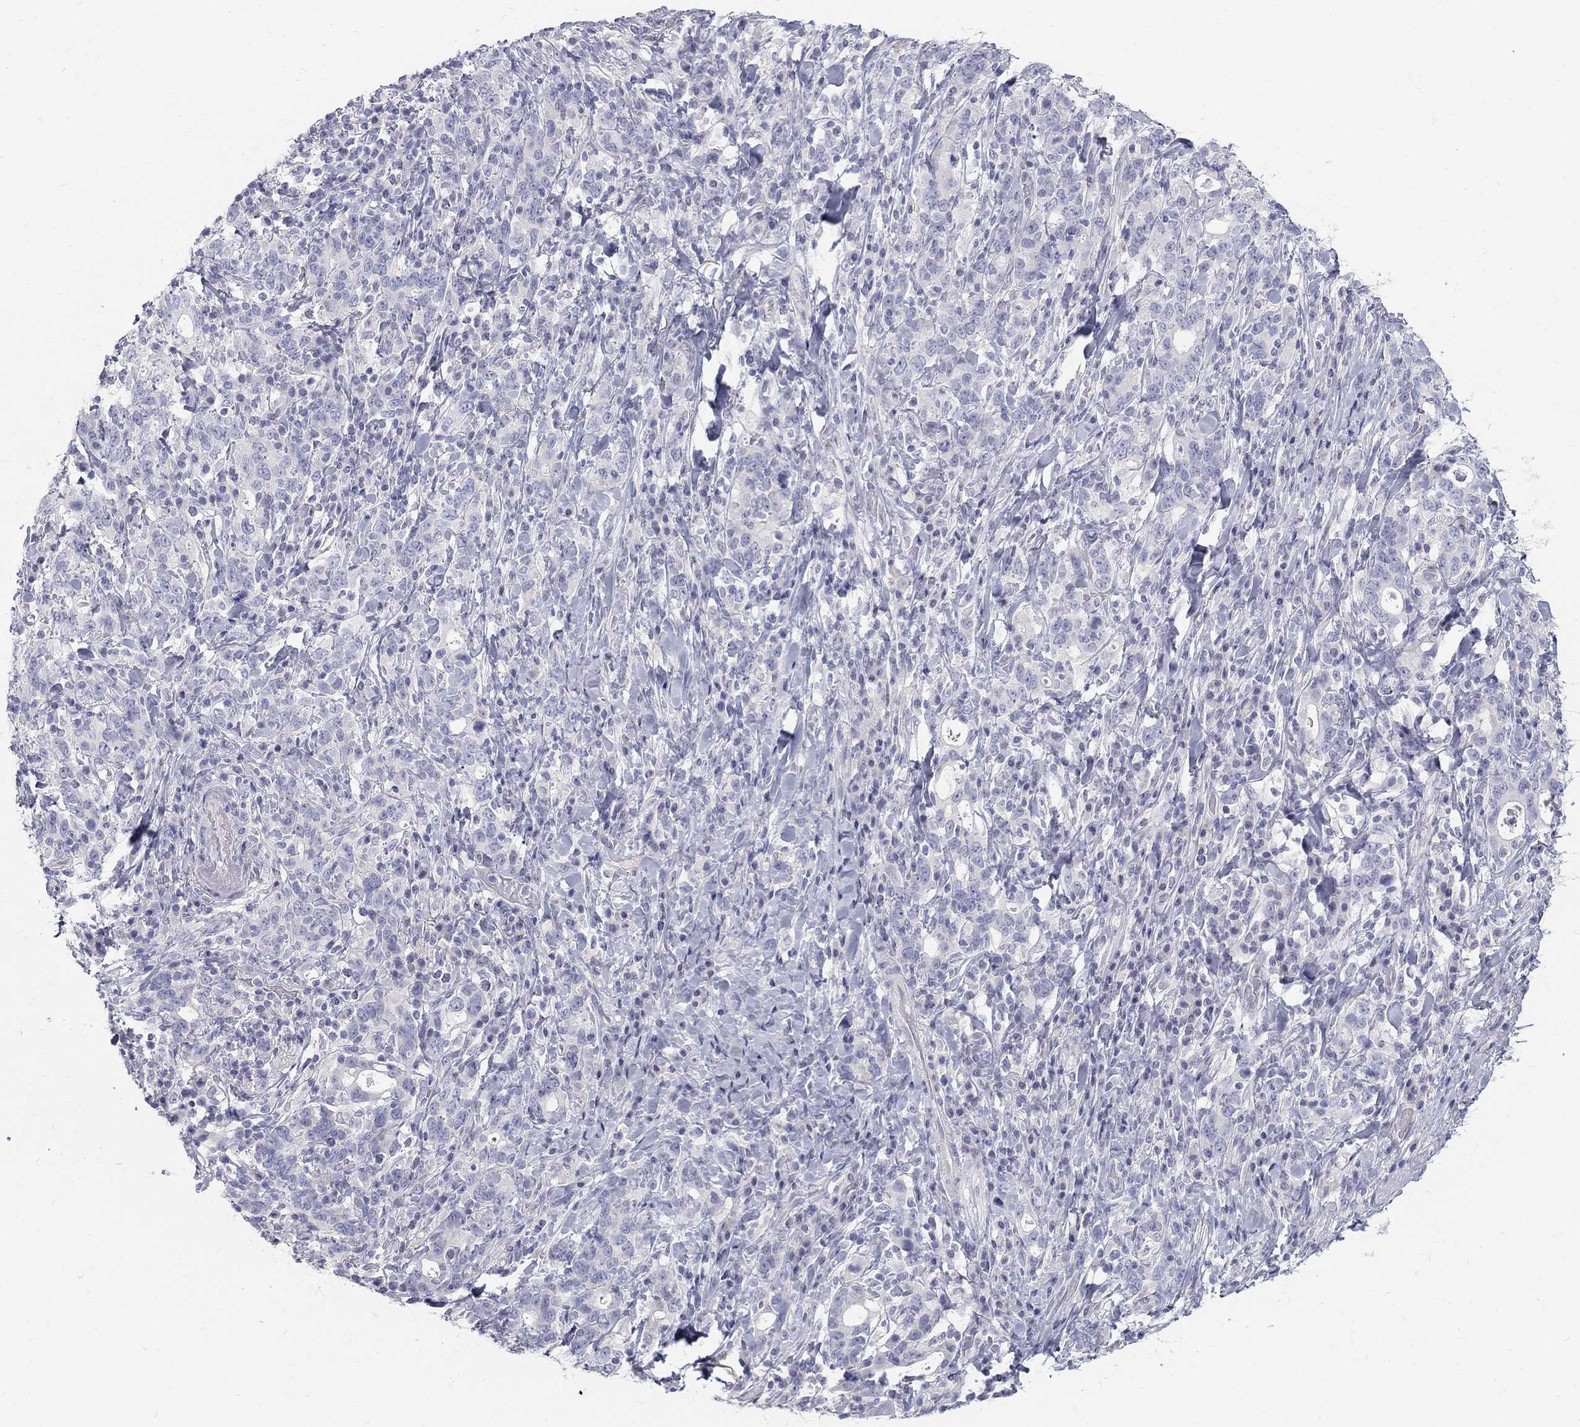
{"staining": {"intensity": "negative", "quantity": "none", "location": "none"}, "tissue": "stomach cancer", "cell_type": "Tumor cells", "image_type": "cancer", "snomed": [{"axis": "morphology", "description": "Adenocarcinoma, NOS"}, {"axis": "topography", "description": "Stomach"}], "caption": "There is no significant staining in tumor cells of stomach adenocarcinoma.", "gene": "MAGEB6", "patient": {"sex": "male", "age": 79}}